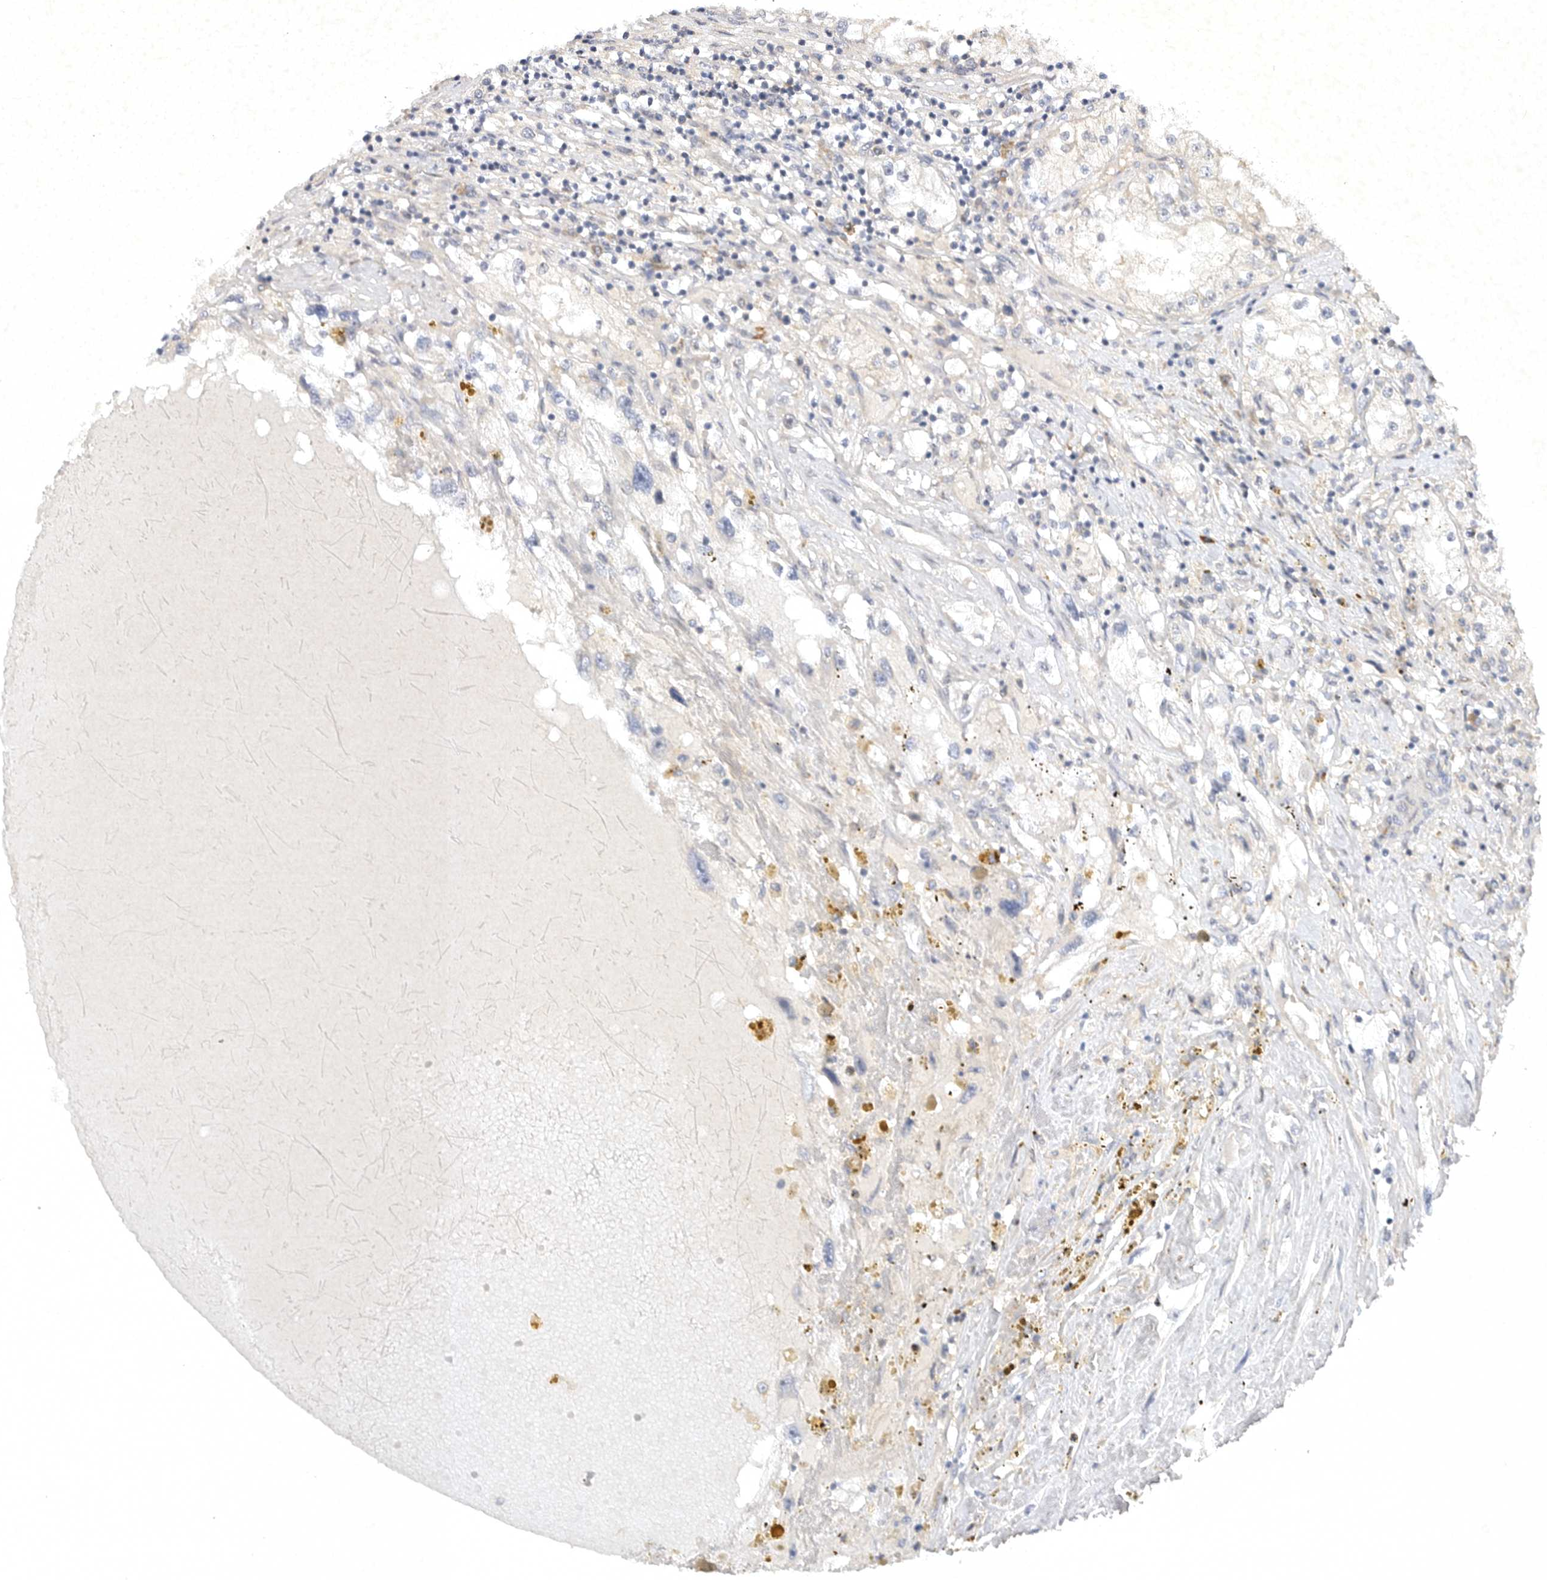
{"staining": {"intensity": "negative", "quantity": "none", "location": "none"}, "tissue": "renal cancer", "cell_type": "Tumor cells", "image_type": "cancer", "snomed": [{"axis": "morphology", "description": "Adenocarcinoma, NOS"}, {"axis": "topography", "description": "Kidney"}], "caption": "High power microscopy image of an IHC image of renal adenocarcinoma, revealing no significant staining in tumor cells. Brightfield microscopy of immunohistochemistry stained with DAB (brown) and hematoxylin (blue), captured at high magnification.", "gene": "PTPDC1", "patient": {"sex": "male", "age": 68}}